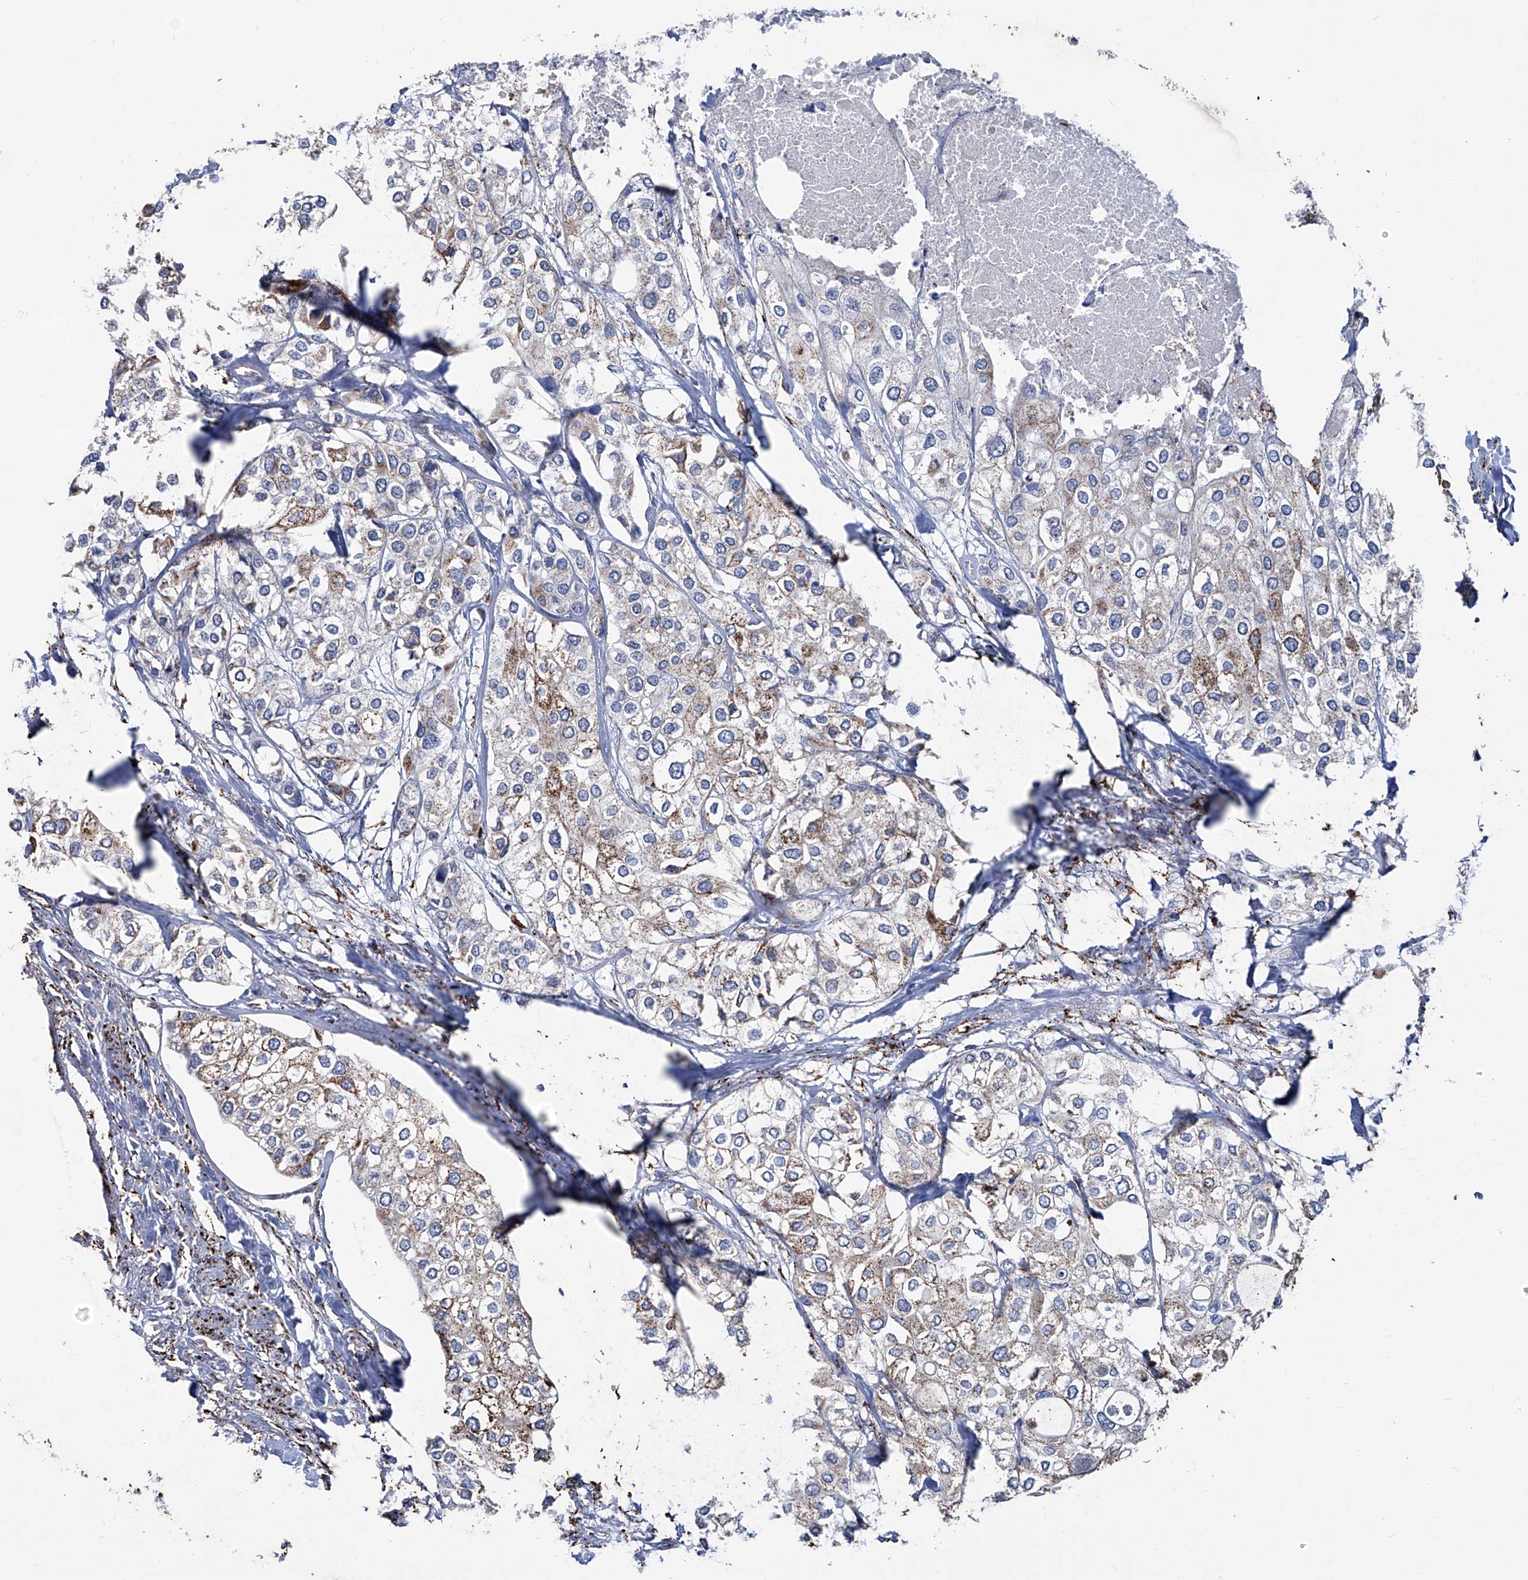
{"staining": {"intensity": "strong", "quantity": "<25%", "location": "cytoplasmic/membranous"}, "tissue": "urothelial cancer", "cell_type": "Tumor cells", "image_type": "cancer", "snomed": [{"axis": "morphology", "description": "Urothelial carcinoma, High grade"}, {"axis": "topography", "description": "Urinary bladder"}], "caption": "High-grade urothelial carcinoma stained with immunohistochemistry (IHC) displays strong cytoplasmic/membranous expression in approximately <25% of tumor cells. (brown staining indicates protein expression, while blue staining denotes nuclei).", "gene": "NHS", "patient": {"sex": "male", "age": 64}}